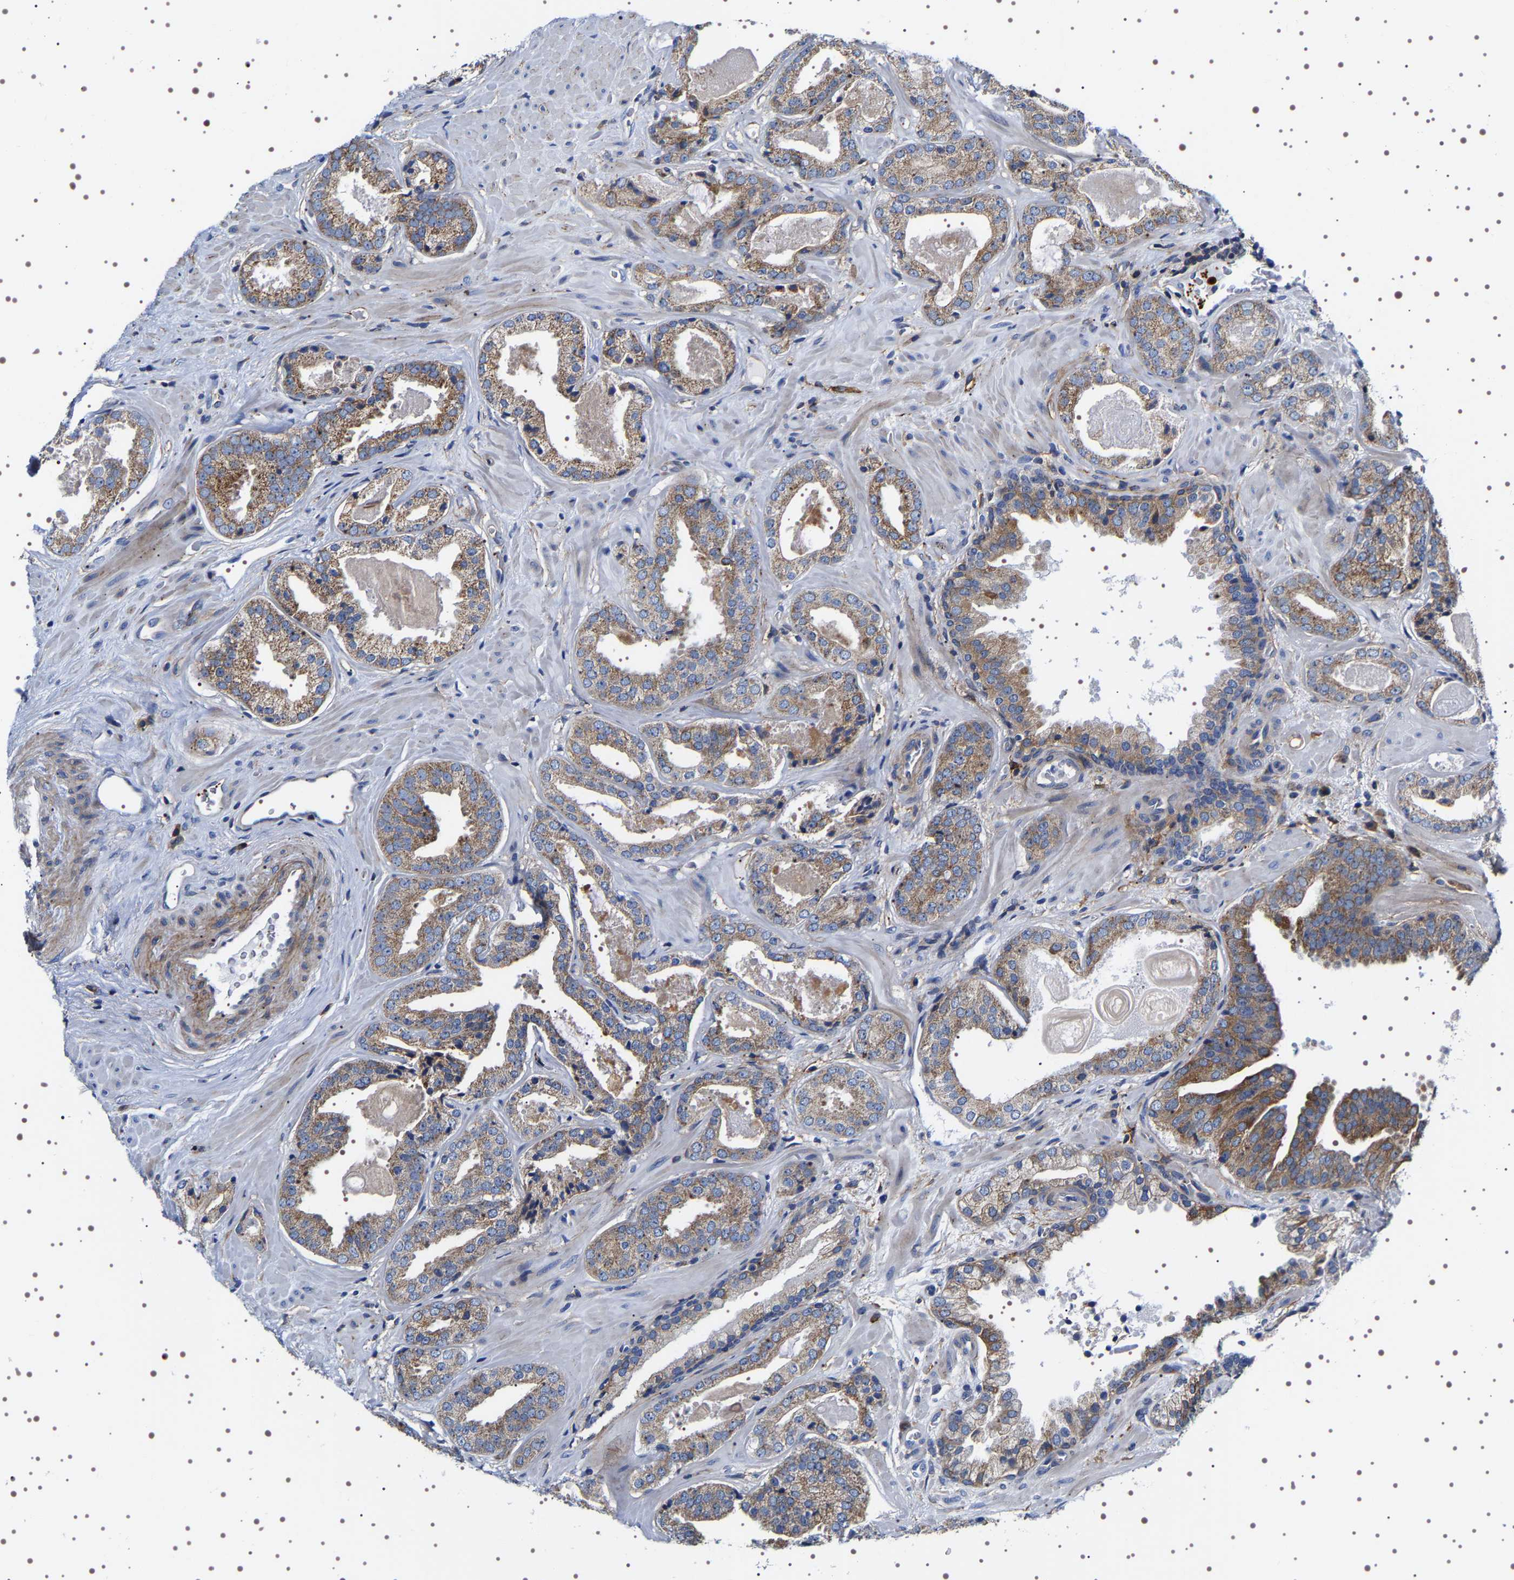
{"staining": {"intensity": "moderate", "quantity": ">75%", "location": "cytoplasmic/membranous"}, "tissue": "prostate cancer", "cell_type": "Tumor cells", "image_type": "cancer", "snomed": [{"axis": "morphology", "description": "Adenocarcinoma, Low grade"}, {"axis": "topography", "description": "Prostate"}], "caption": "Prostate cancer (adenocarcinoma (low-grade)) was stained to show a protein in brown. There is medium levels of moderate cytoplasmic/membranous staining in approximately >75% of tumor cells.", "gene": "SQLE", "patient": {"sex": "male", "age": 71}}